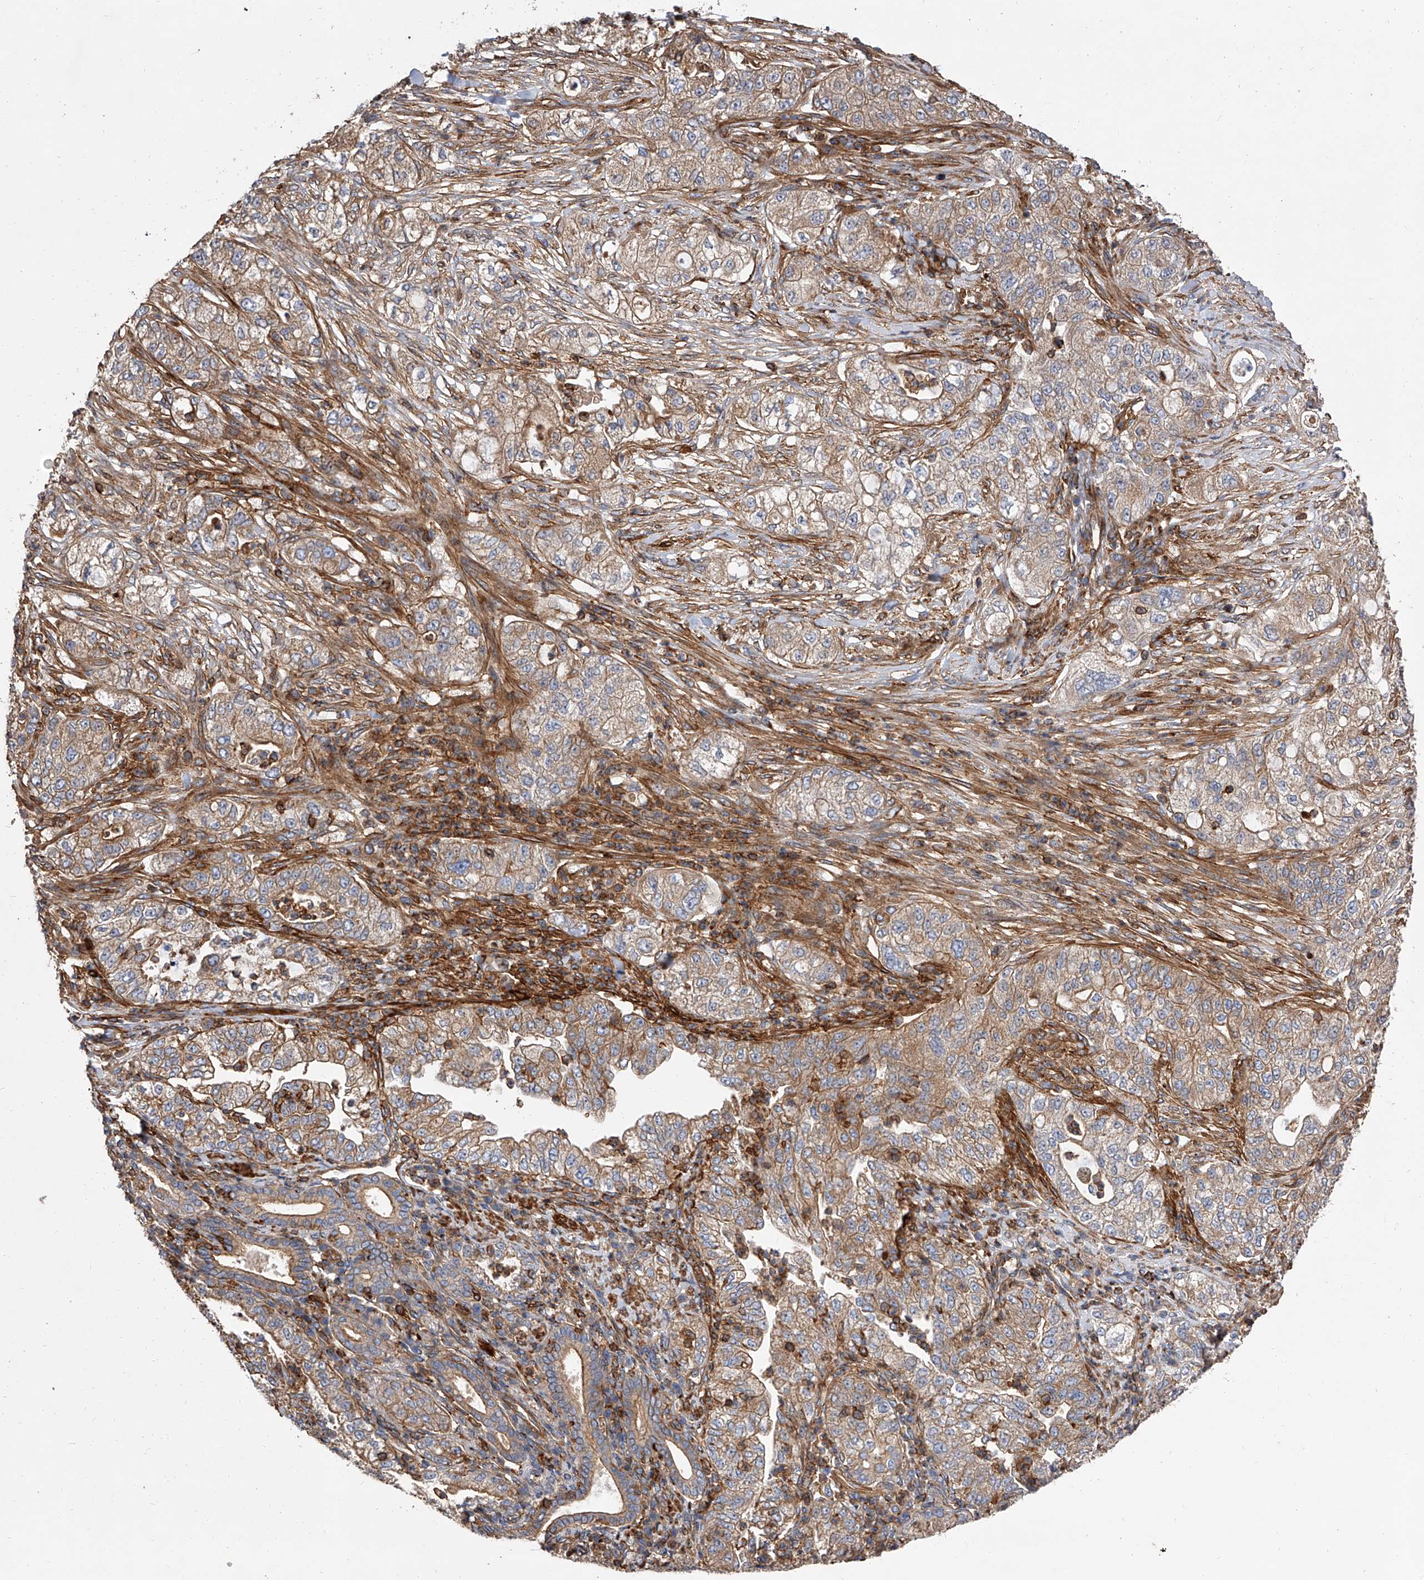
{"staining": {"intensity": "moderate", "quantity": ">75%", "location": "cytoplasmic/membranous"}, "tissue": "pancreatic cancer", "cell_type": "Tumor cells", "image_type": "cancer", "snomed": [{"axis": "morphology", "description": "Adenocarcinoma, NOS"}, {"axis": "topography", "description": "Pancreas"}], "caption": "A photomicrograph showing moderate cytoplasmic/membranous staining in approximately >75% of tumor cells in pancreatic cancer, as visualized by brown immunohistochemical staining.", "gene": "PISD", "patient": {"sex": "female", "age": 78}}